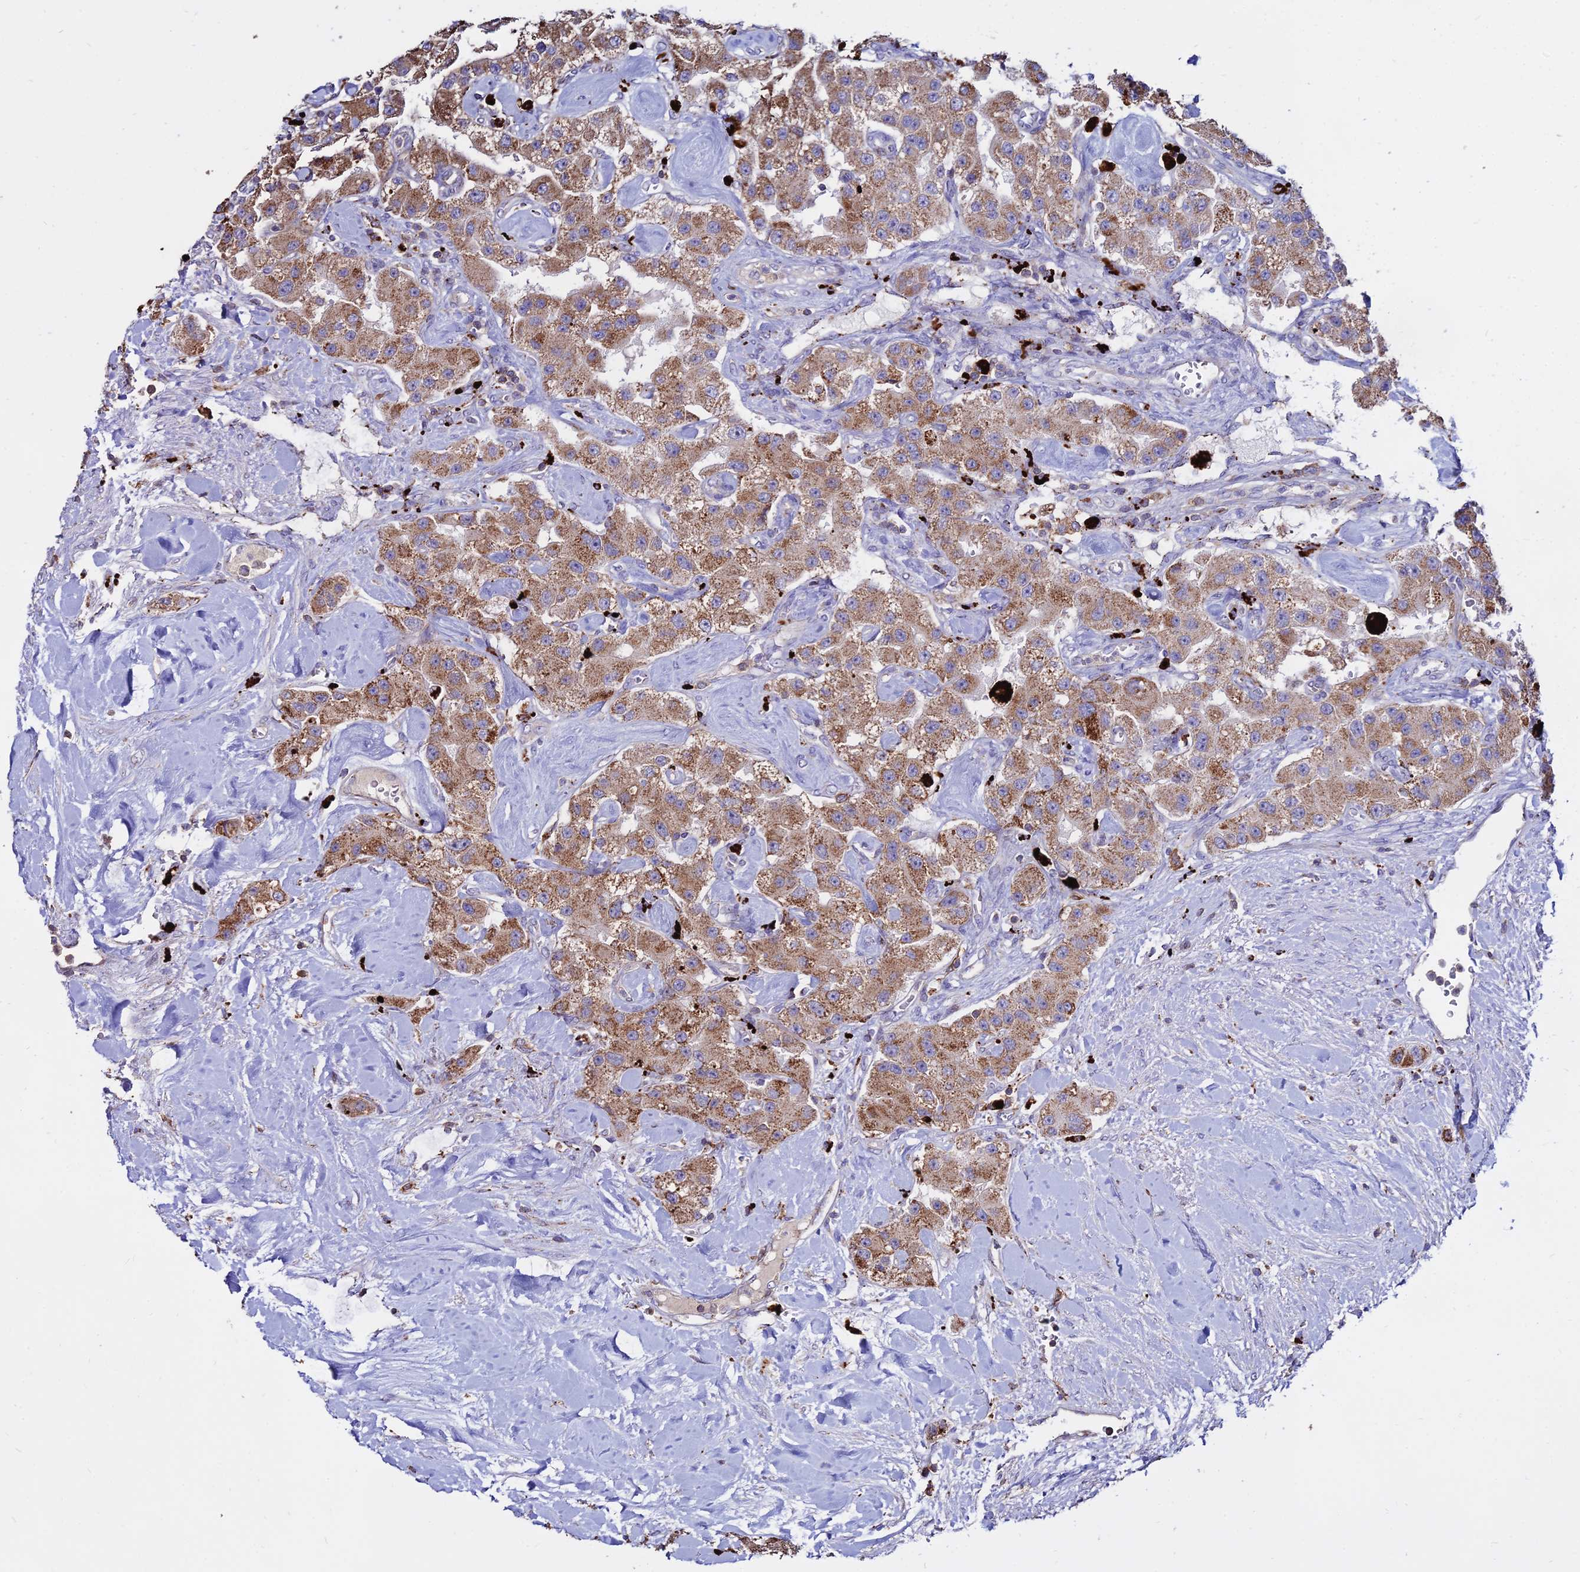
{"staining": {"intensity": "moderate", "quantity": ">75%", "location": "cytoplasmic/membranous"}, "tissue": "carcinoid", "cell_type": "Tumor cells", "image_type": "cancer", "snomed": [{"axis": "morphology", "description": "Carcinoid, malignant, NOS"}, {"axis": "topography", "description": "Pancreas"}], "caption": "Immunohistochemistry (IHC) histopathology image of neoplastic tissue: human malignant carcinoid stained using IHC displays medium levels of moderate protein expression localized specifically in the cytoplasmic/membranous of tumor cells, appearing as a cytoplasmic/membranous brown color.", "gene": "PNLIPRP3", "patient": {"sex": "male", "age": 41}}